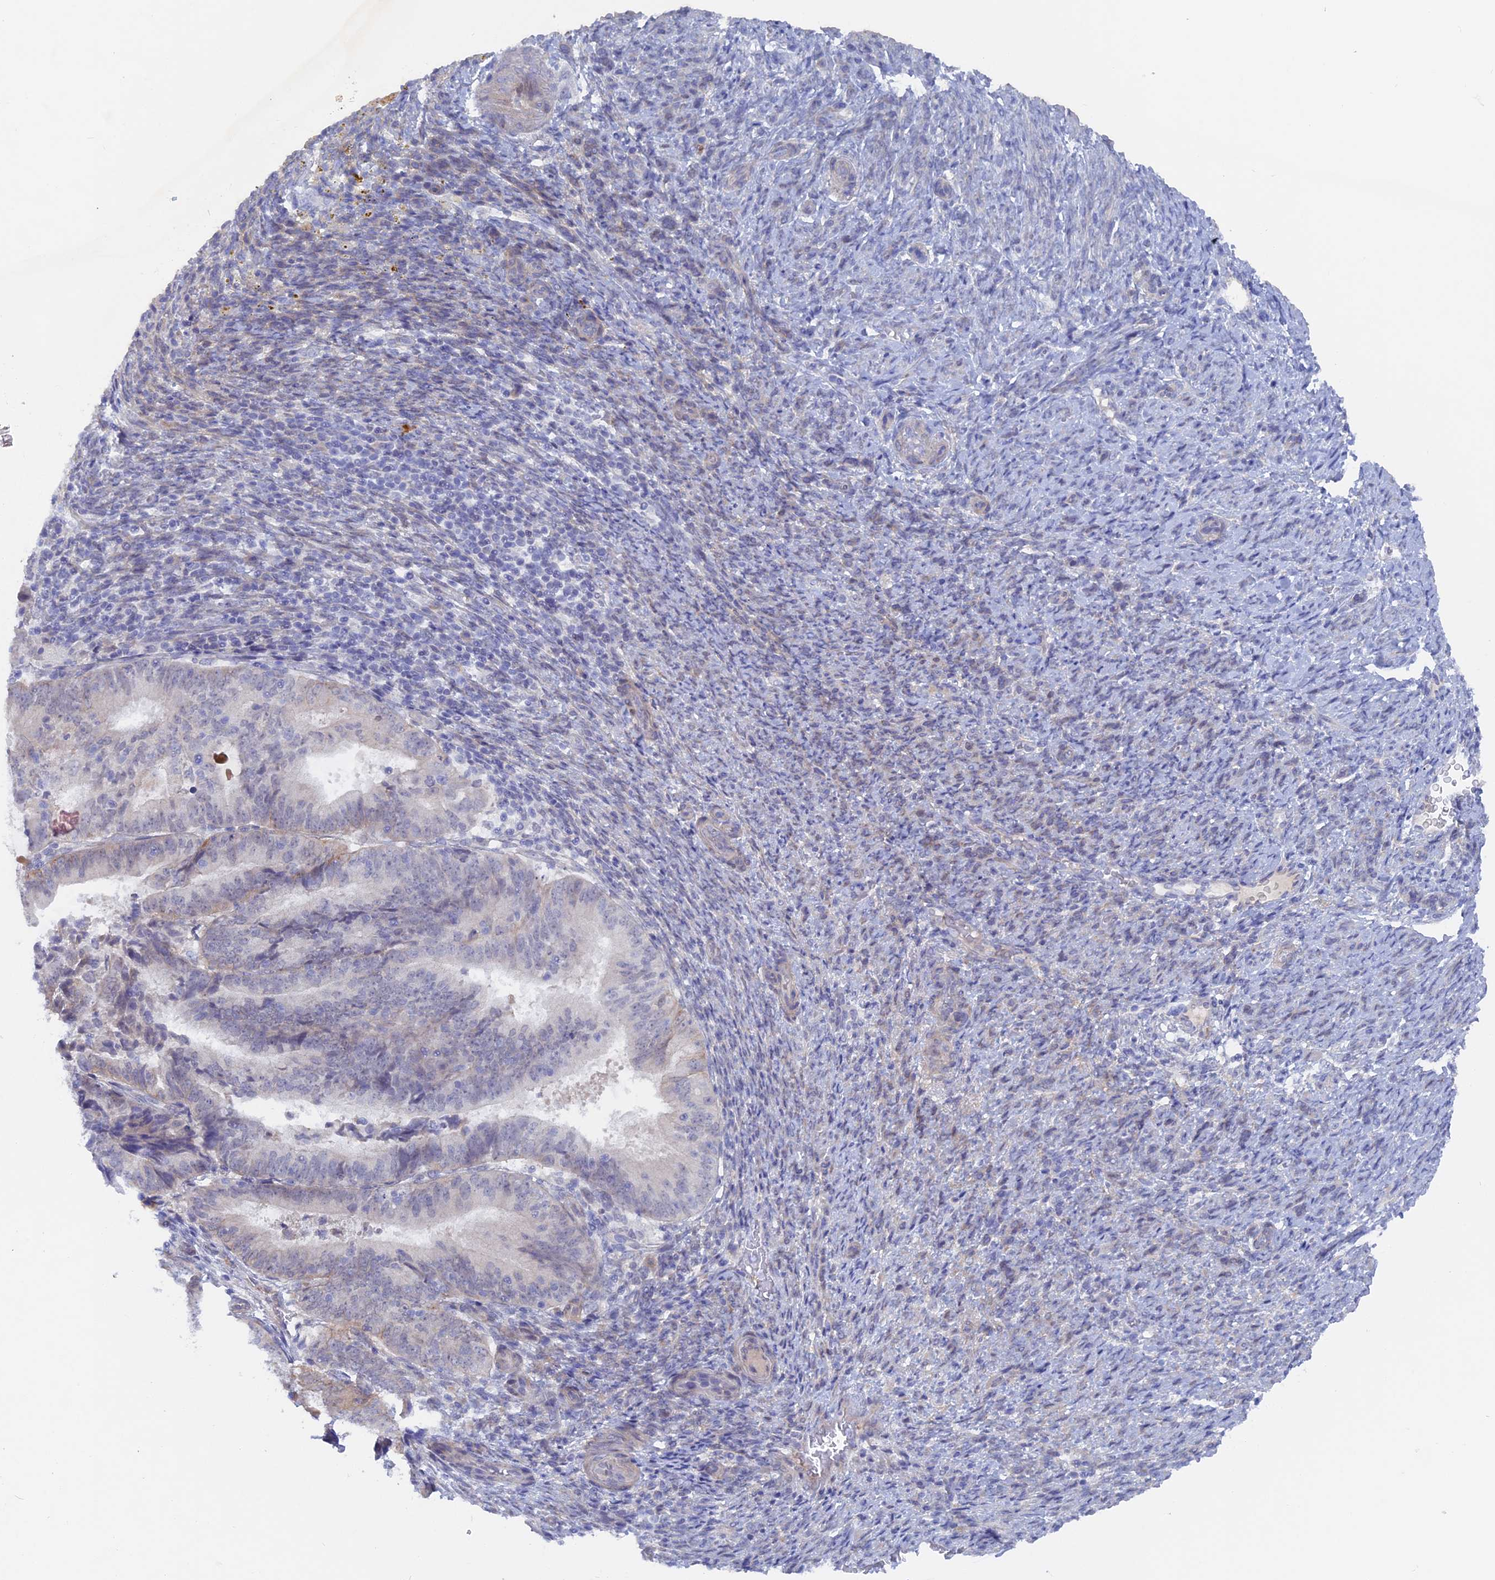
{"staining": {"intensity": "negative", "quantity": "none", "location": "none"}, "tissue": "endometrial cancer", "cell_type": "Tumor cells", "image_type": "cancer", "snomed": [{"axis": "morphology", "description": "Adenocarcinoma, NOS"}, {"axis": "topography", "description": "Endometrium"}], "caption": "A high-resolution micrograph shows immunohistochemistry staining of endometrial cancer, which exhibits no significant staining in tumor cells.", "gene": "DACT3", "patient": {"sex": "female", "age": 70}}